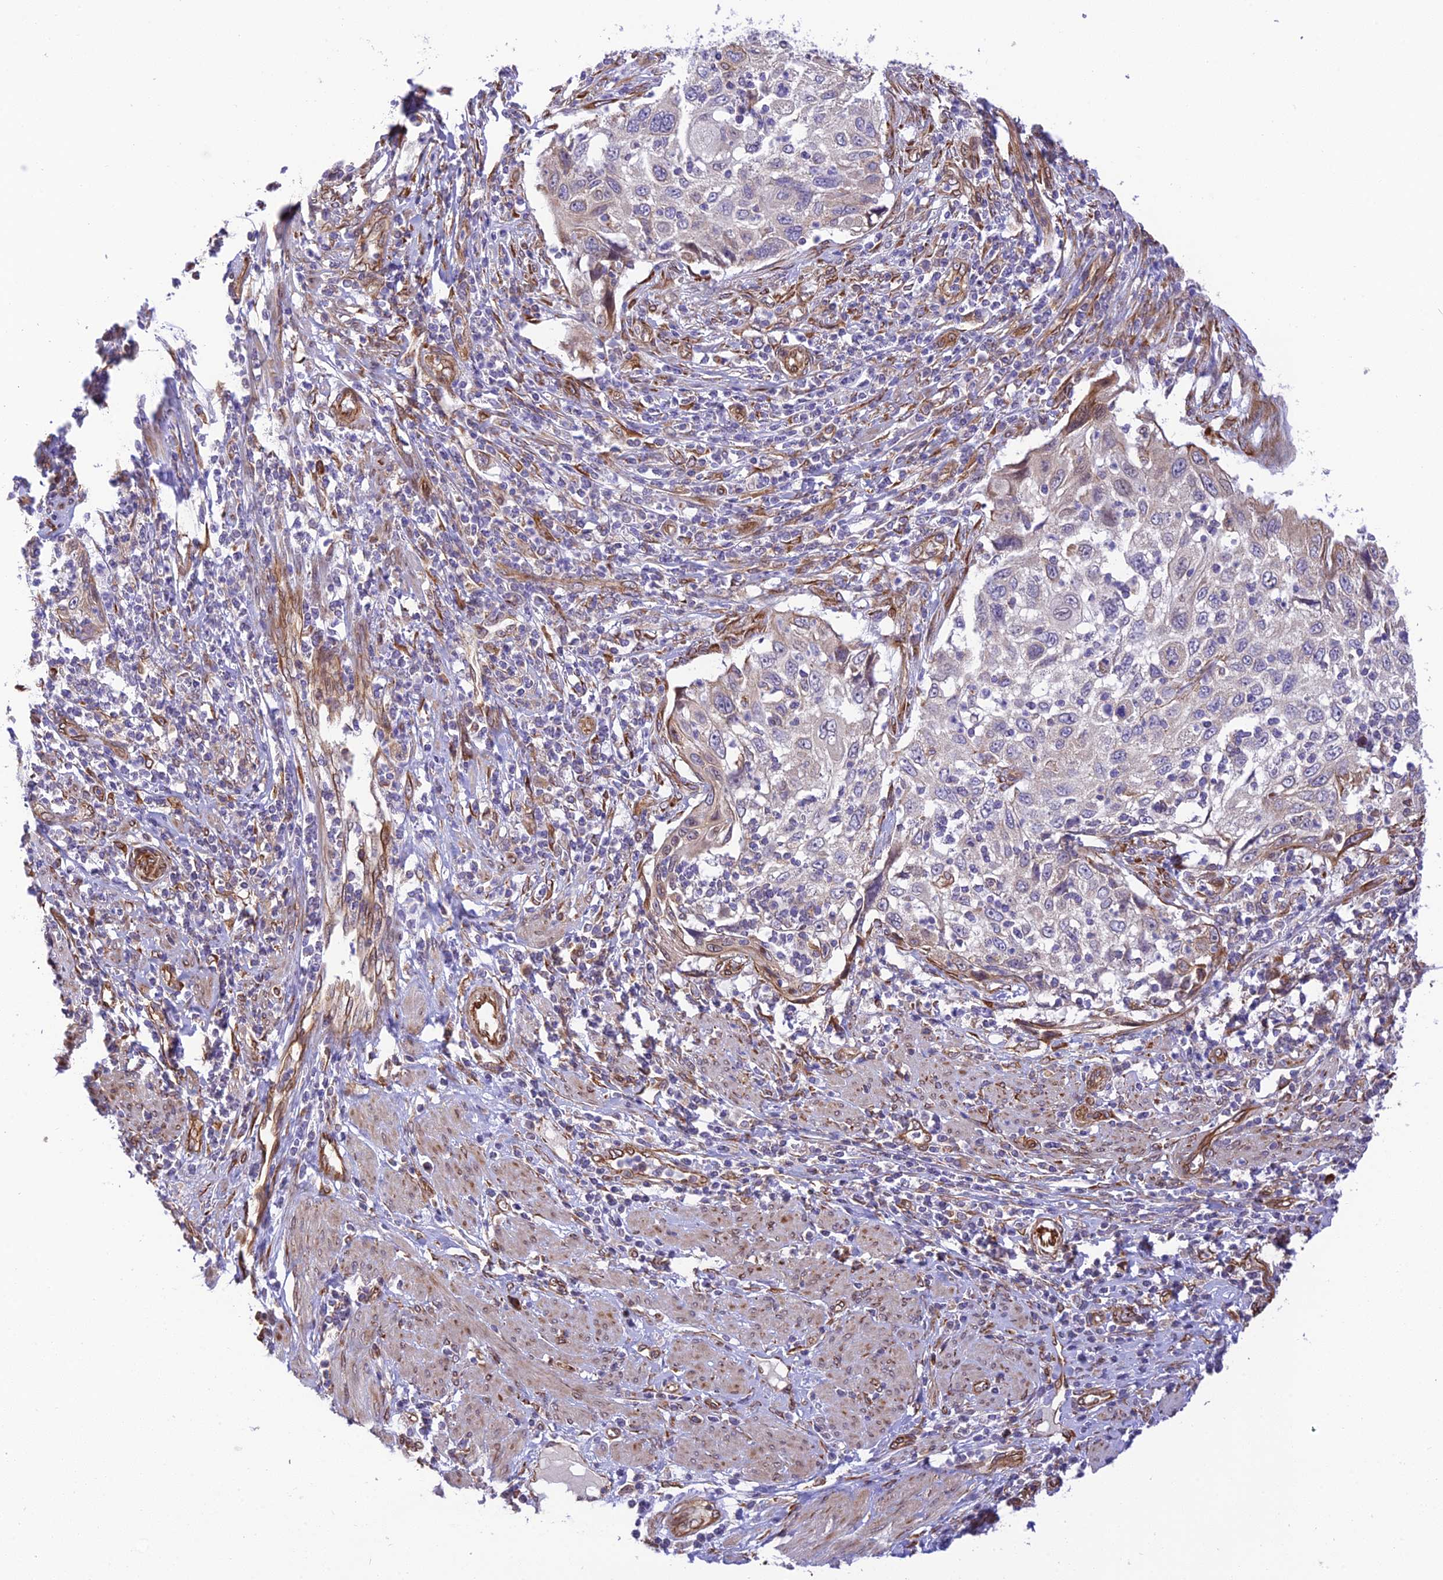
{"staining": {"intensity": "negative", "quantity": "none", "location": "none"}, "tissue": "cervical cancer", "cell_type": "Tumor cells", "image_type": "cancer", "snomed": [{"axis": "morphology", "description": "Squamous cell carcinoma, NOS"}, {"axis": "topography", "description": "Cervix"}], "caption": "Cervical cancer stained for a protein using IHC displays no staining tumor cells.", "gene": "EXOC3L4", "patient": {"sex": "female", "age": 70}}